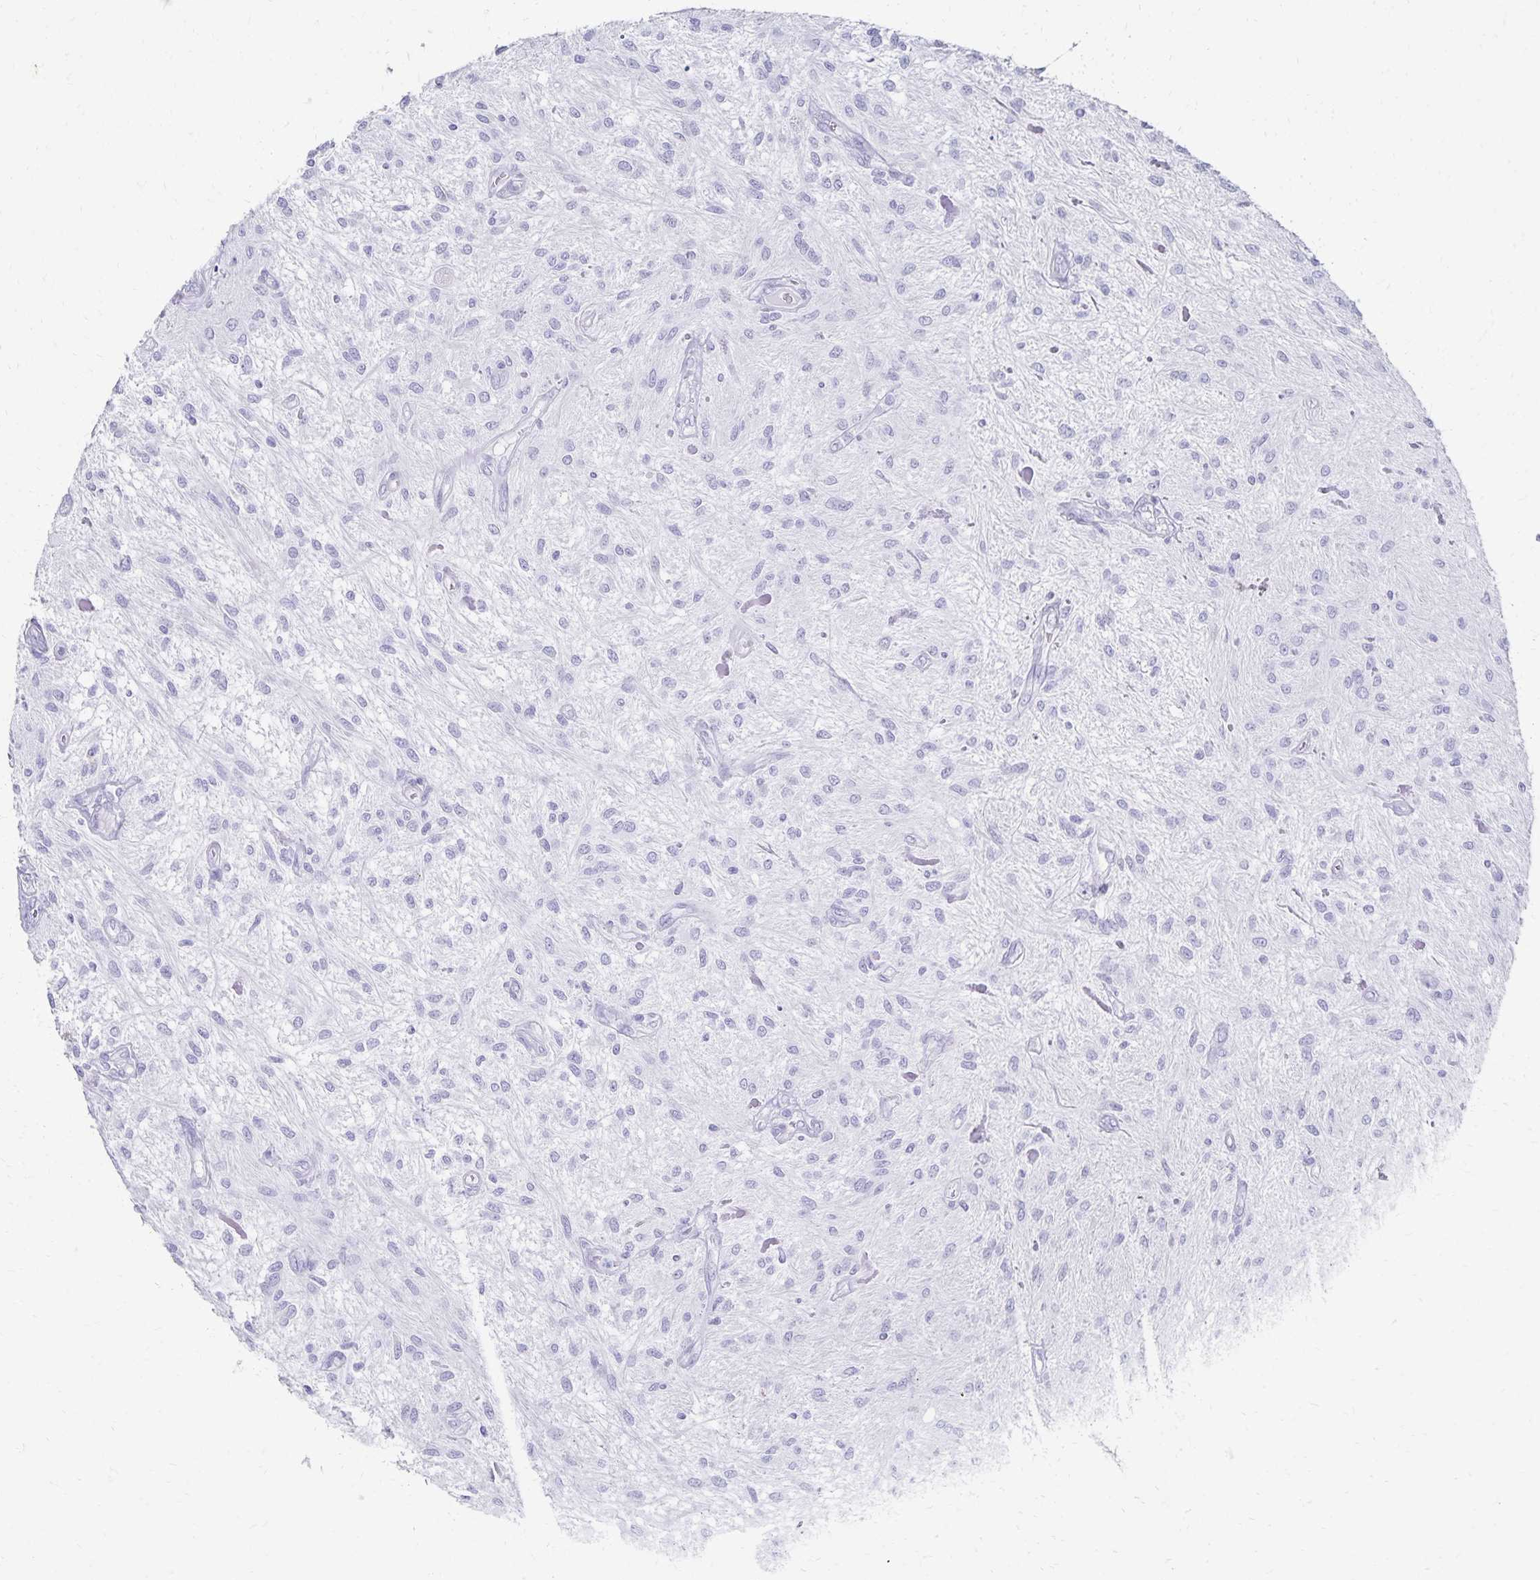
{"staining": {"intensity": "negative", "quantity": "none", "location": "none"}, "tissue": "glioma", "cell_type": "Tumor cells", "image_type": "cancer", "snomed": [{"axis": "morphology", "description": "Glioma, malignant, Low grade"}, {"axis": "topography", "description": "Cerebellum"}], "caption": "Low-grade glioma (malignant) stained for a protein using immunohistochemistry (IHC) displays no positivity tumor cells.", "gene": "GIP", "patient": {"sex": "female", "age": 14}}